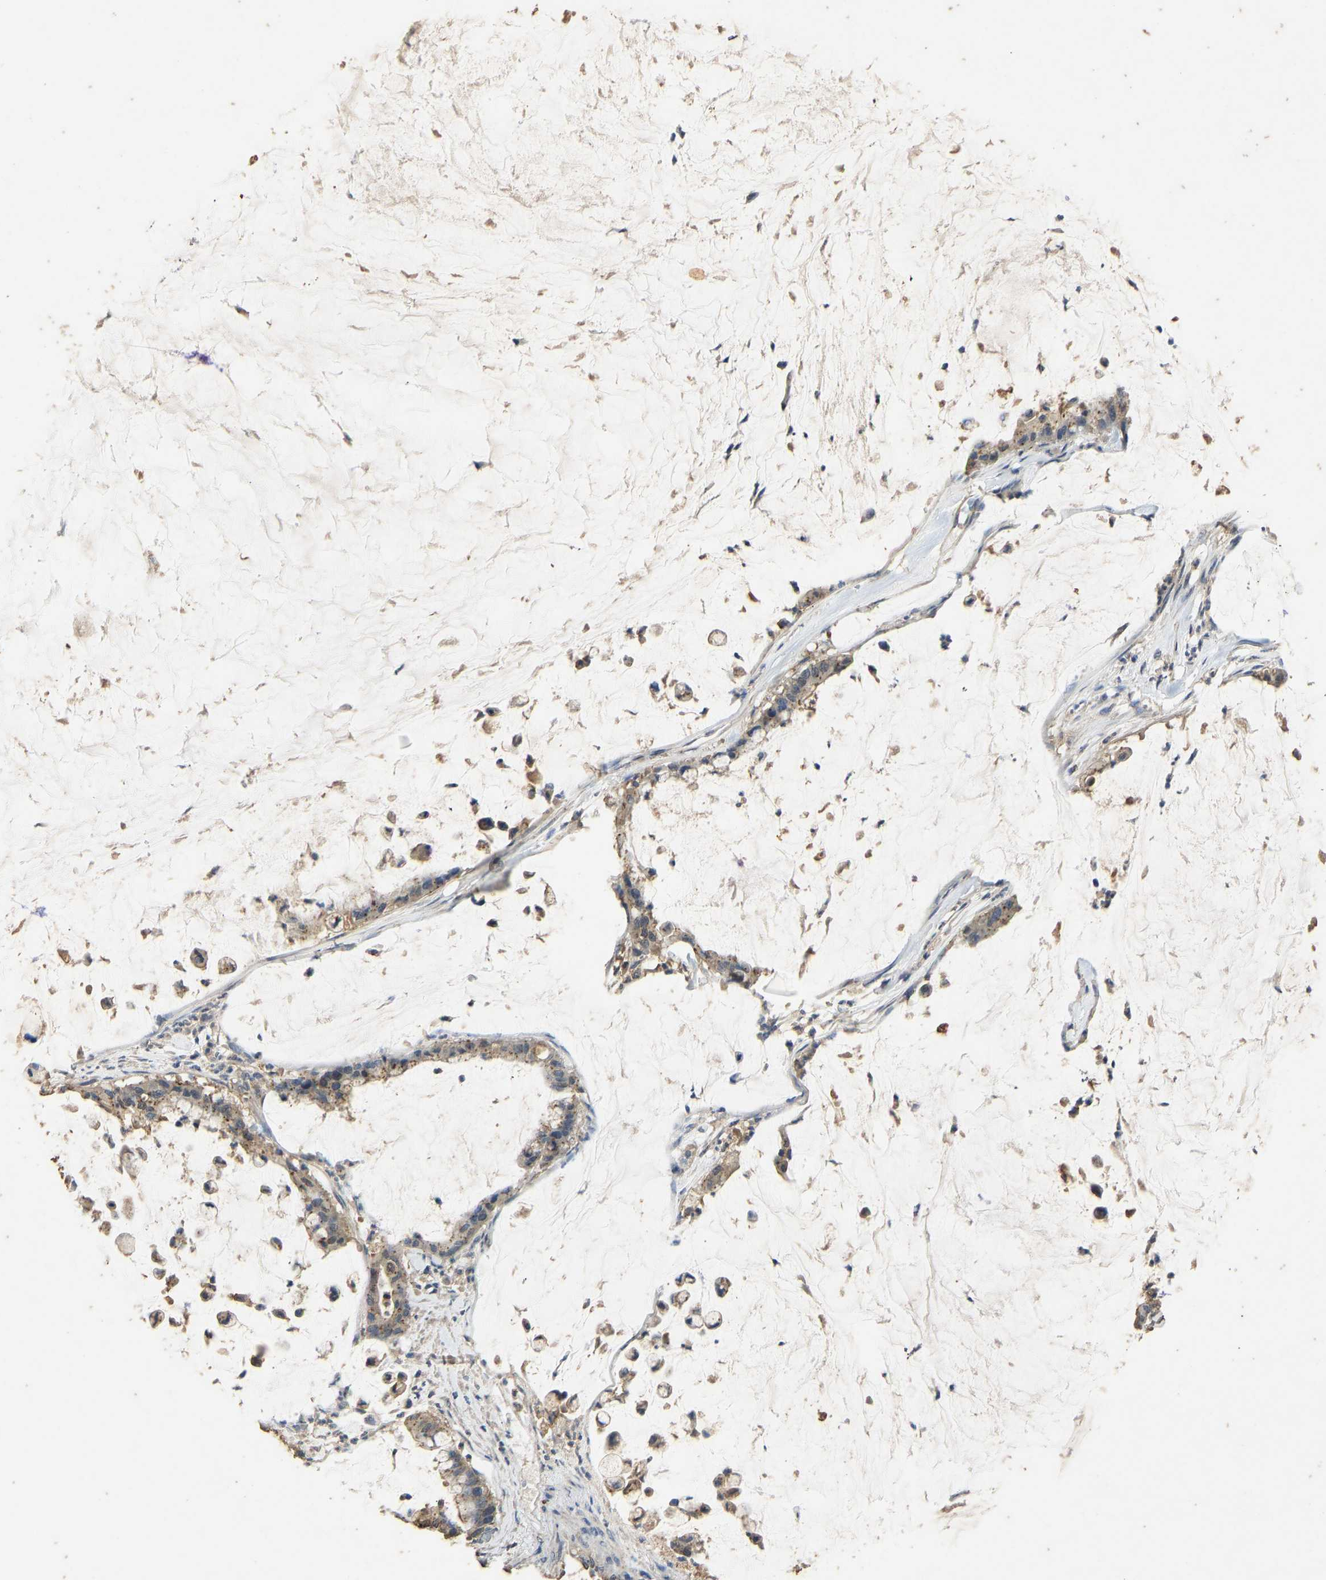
{"staining": {"intensity": "weak", "quantity": ">75%", "location": "cytoplasmic/membranous"}, "tissue": "pancreatic cancer", "cell_type": "Tumor cells", "image_type": "cancer", "snomed": [{"axis": "morphology", "description": "Adenocarcinoma, NOS"}, {"axis": "topography", "description": "Pancreas"}], "caption": "DAB immunohistochemical staining of human adenocarcinoma (pancreatic) shows weak cytoplasmic/membranous protein staining in approximately >75% of tumor cells. (Stains: DAB (3,3'-diaminobenzidine) in brown, nuclei in blue, Microscopy: brightfield microscopy at high magnification).", "gene": "CIDEC", "patient": {"sex": "male", "age": 41}}